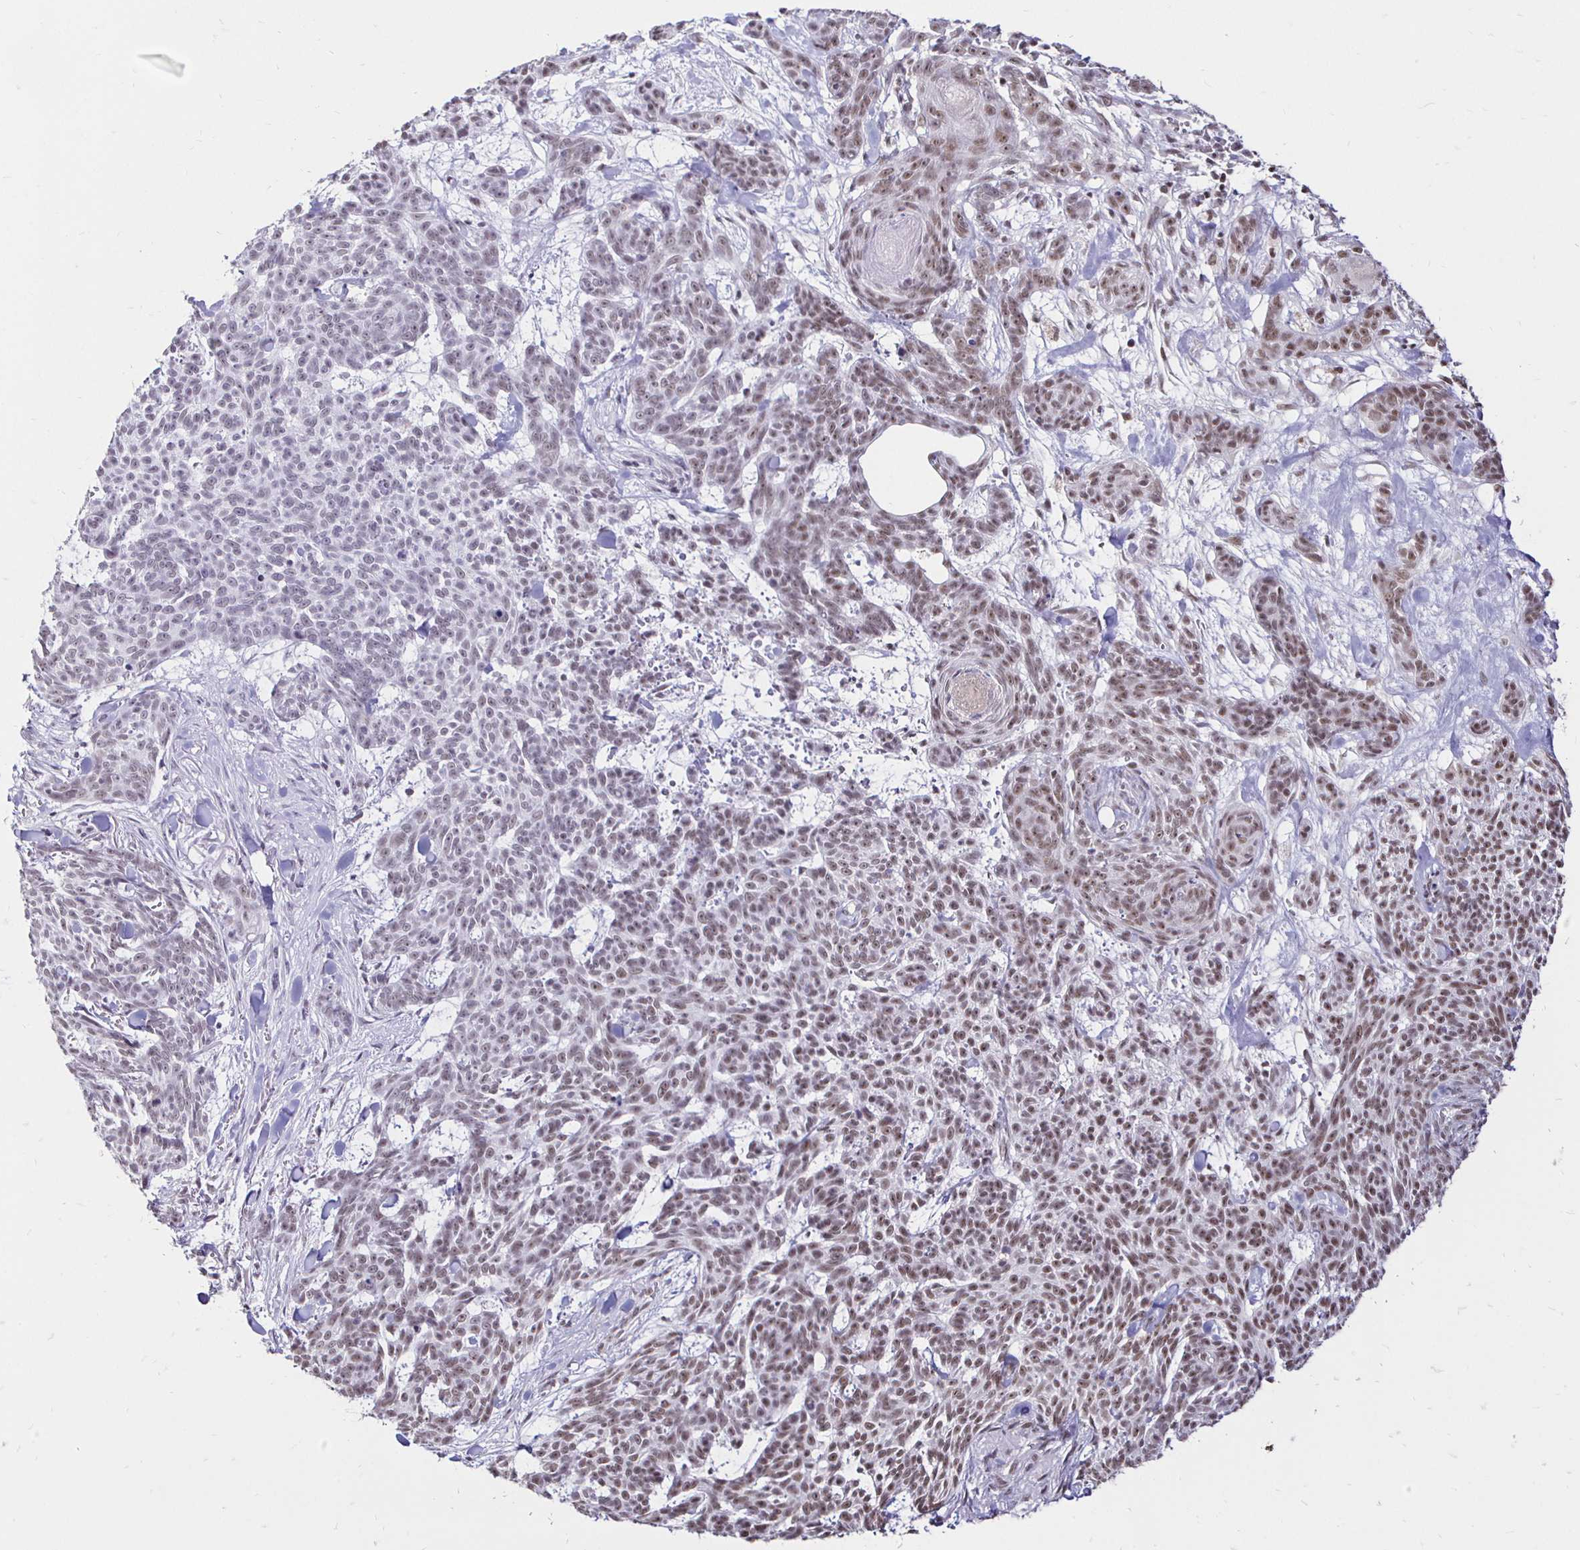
{"staining": {"intensity": "moderate", "quantity": "25%-75%", "location": "nuclear"}, "tissue": "skin cancer", "cell_type": "Tumor cells", "image_type": "cancer", "snomed": [{"axis": "morphology", "description": "Basal cell carcinoma"}, {"axis": "topography", "description": "Skin"}], "caption": "Tumor cells show medium levels of moderate nuclear positivity in approximately 25%-75% of cells in human skin basal cell carcinoma. (DAB (3,3'-diaminobenzidine) = brown stain, brightfield microscopy at high magnification).", "gene": "SIN3A", "patient": {"sex": "female", "age": 93}}